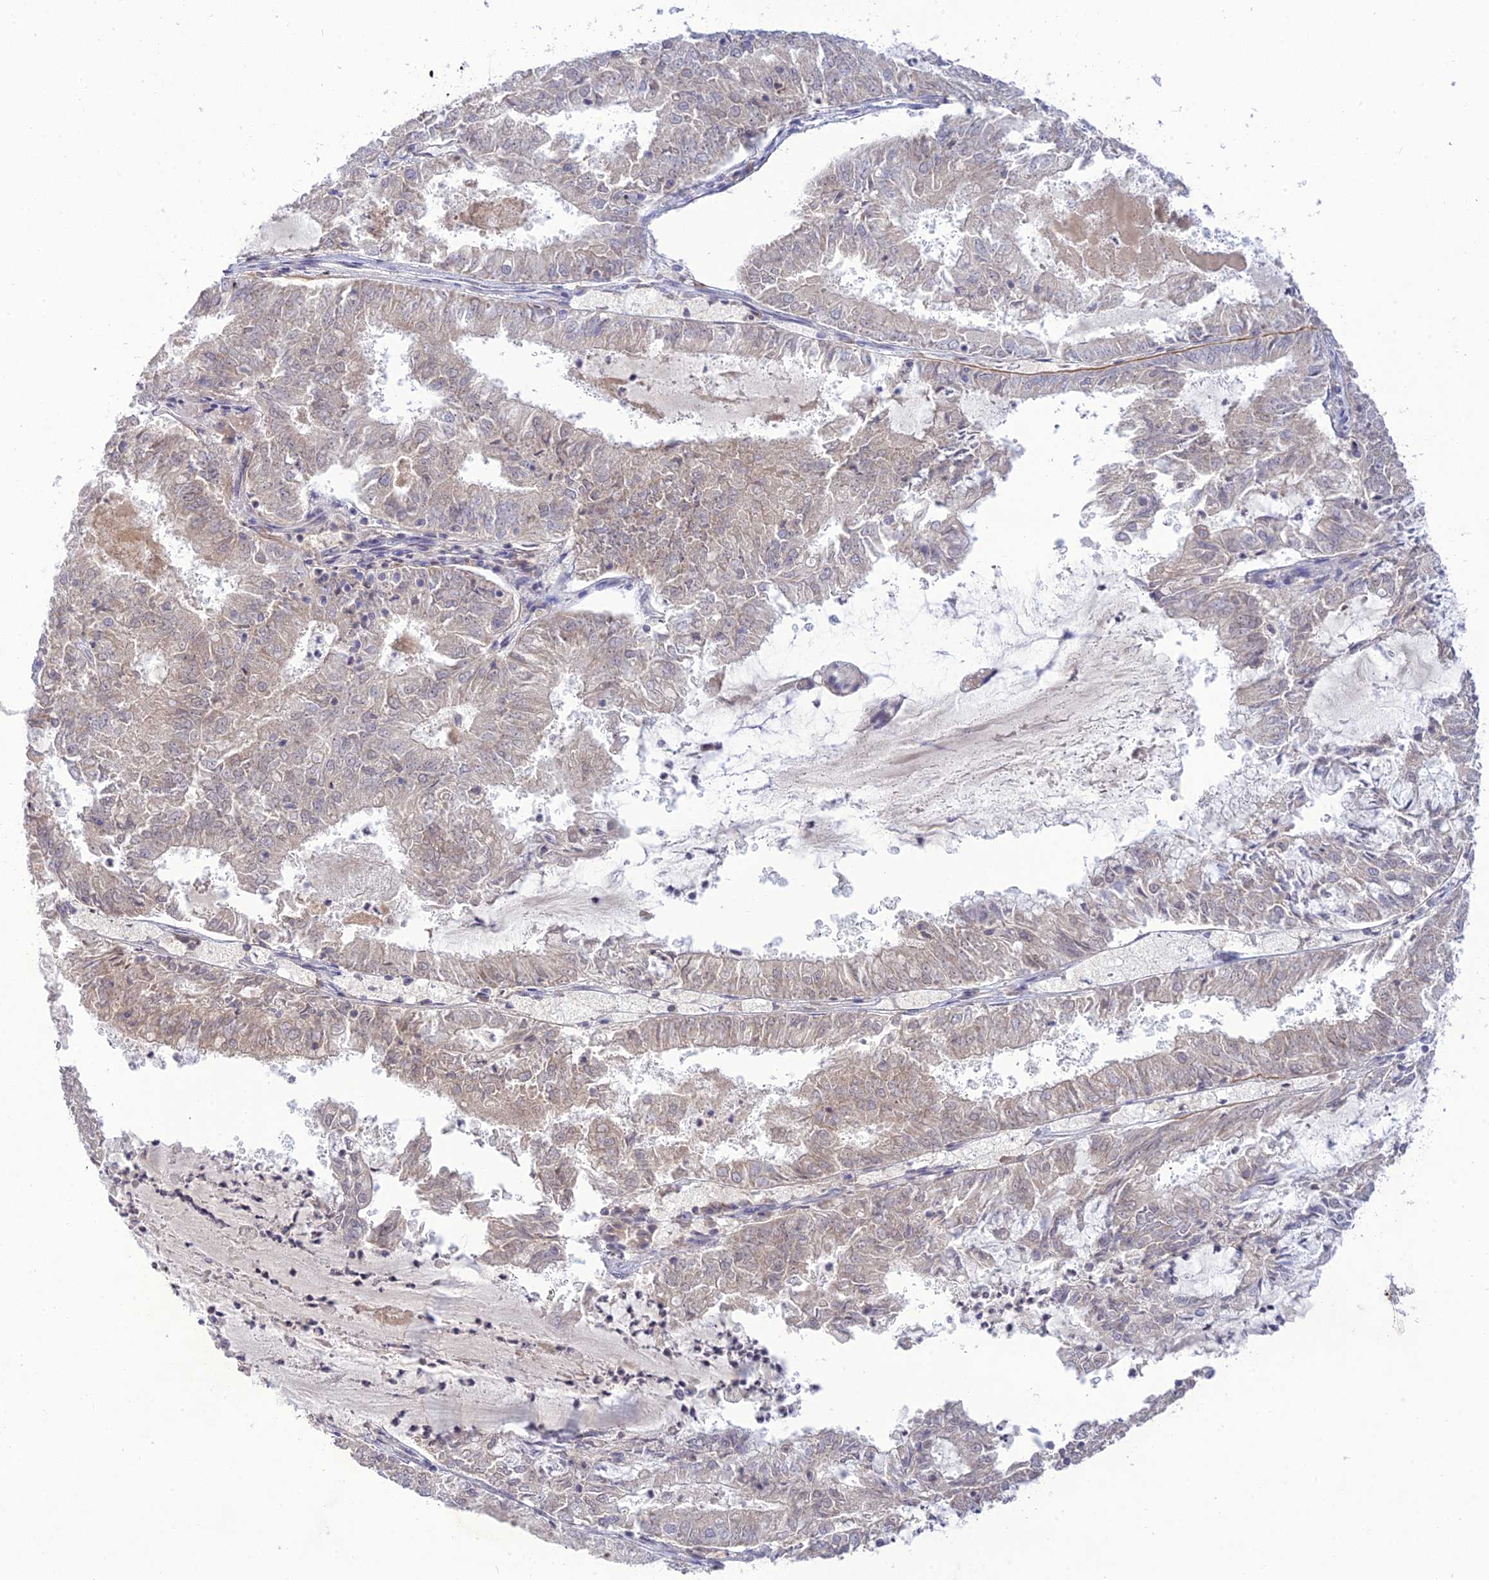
{"staining": {"intensity": "weak", "quantity": "25%-75%", "location": "cytoplasmic/membranous"}, "tissue": "endometrial cancer", "cell_type": "Tumor cells", "image_type": "cancer", "snomed": [{"axis": "morphology", "description": "Adenocarcinoma, NOS"}, {"axis": "topography", "description": "Endometrium"}], "caption": "An immunohistochemistry (IHC) micrograph of neoplastic tissue is shown. Protein staining in brown labels weak cytoplasmic/membranous positivity in endometrial adenocarcinoma within tumor cells.", "gene": "TMEM40", "patient": {"sex": "female", "age": 57}}